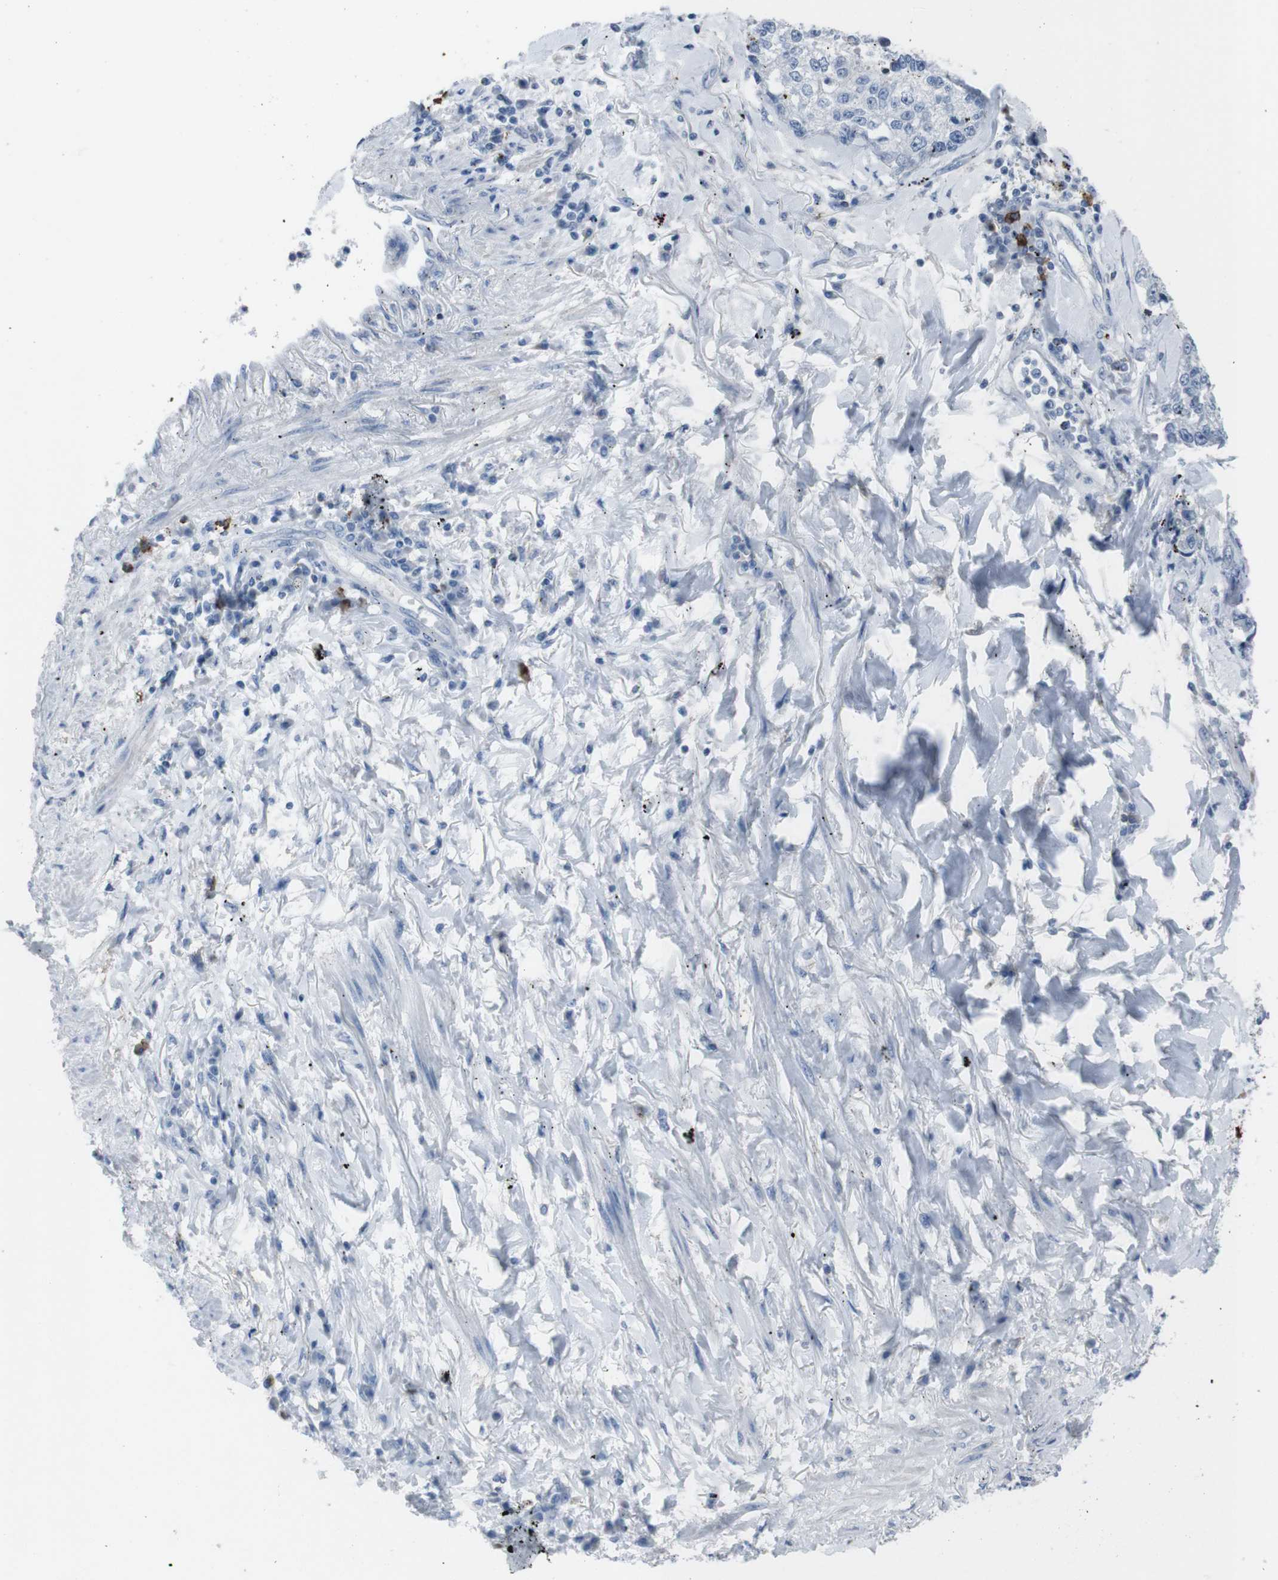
{"staining": {"intensity": "negative", "quantity": "none", "location": "none"}, "tissue": "lung cancer", "cell_type": "Tumor cells", "image_type": "cancer", "snomed": [{"axis": "morphology", "description": "Adenocarcinoma, NOS"}, {"axis": "topography", "description": "Lung"}], "caption": "There is no significant staining in tumor cells of adenocarcinoma (lung).", "gene": "ST6GAL1", "patient": {"sex": "male", "age": 49}}